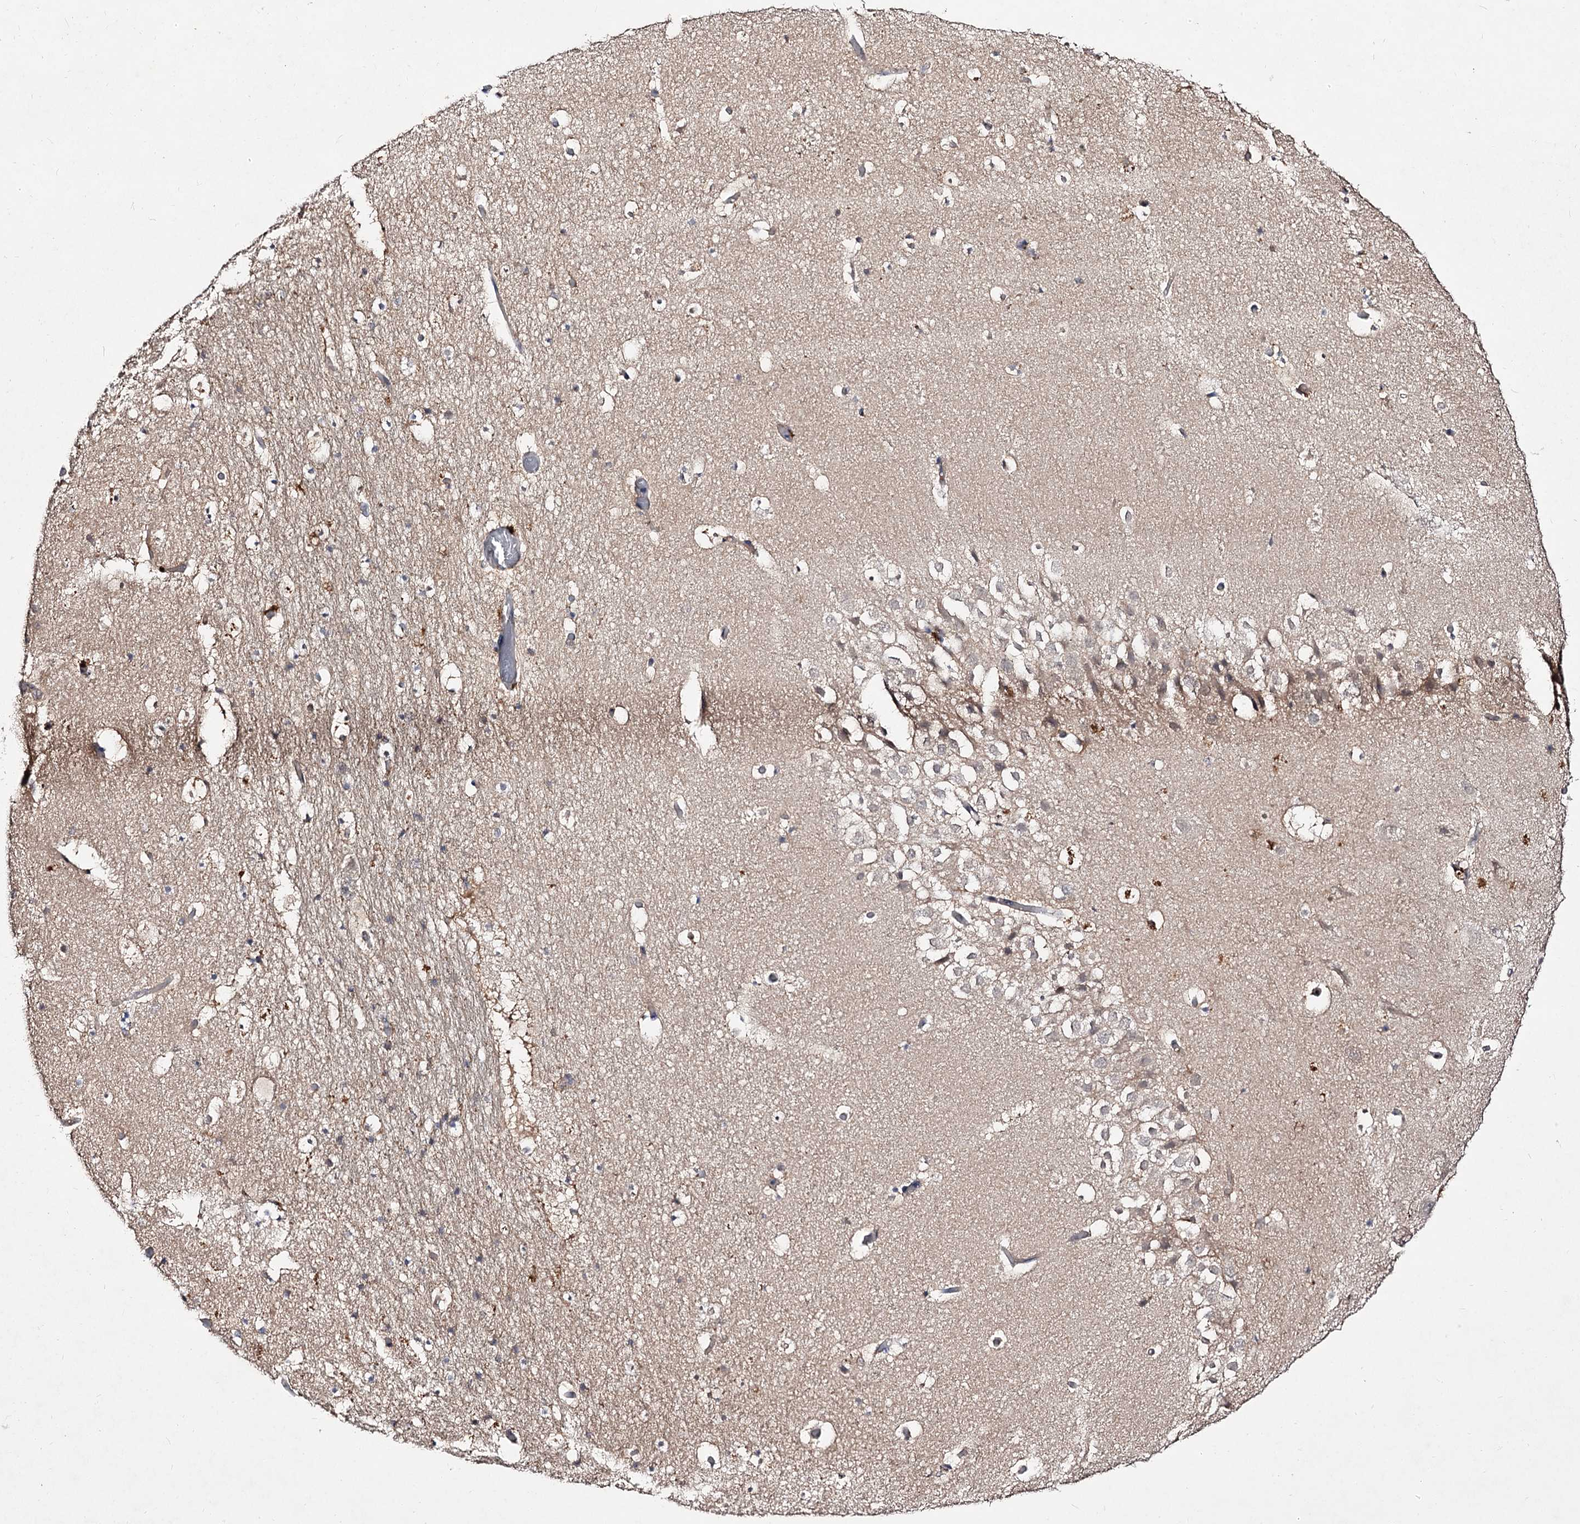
{"staining": {"intensity": "negative", "quantity": "none", "location": "none"}, "tissue": "hippocampus", "cell_type": "Glial cells", "image_type": "normal", "snomed": [{"axis": "morphology", "description": "Normal tissue, NOS"}, {"axis": "topography", "description": "Hippocampus"}], "caption": "The photomicrograph reveals no significant staining in glial cells of hippocampus. (Stains: DAB (3,3'-diaminobenzidine) immunohistochemistry with hematoxylin counter stain, Microscopy: brightfield microscopy at high magnification).", "gene": "ACTR6", "patient": {"sex": "female", "age": 52}}